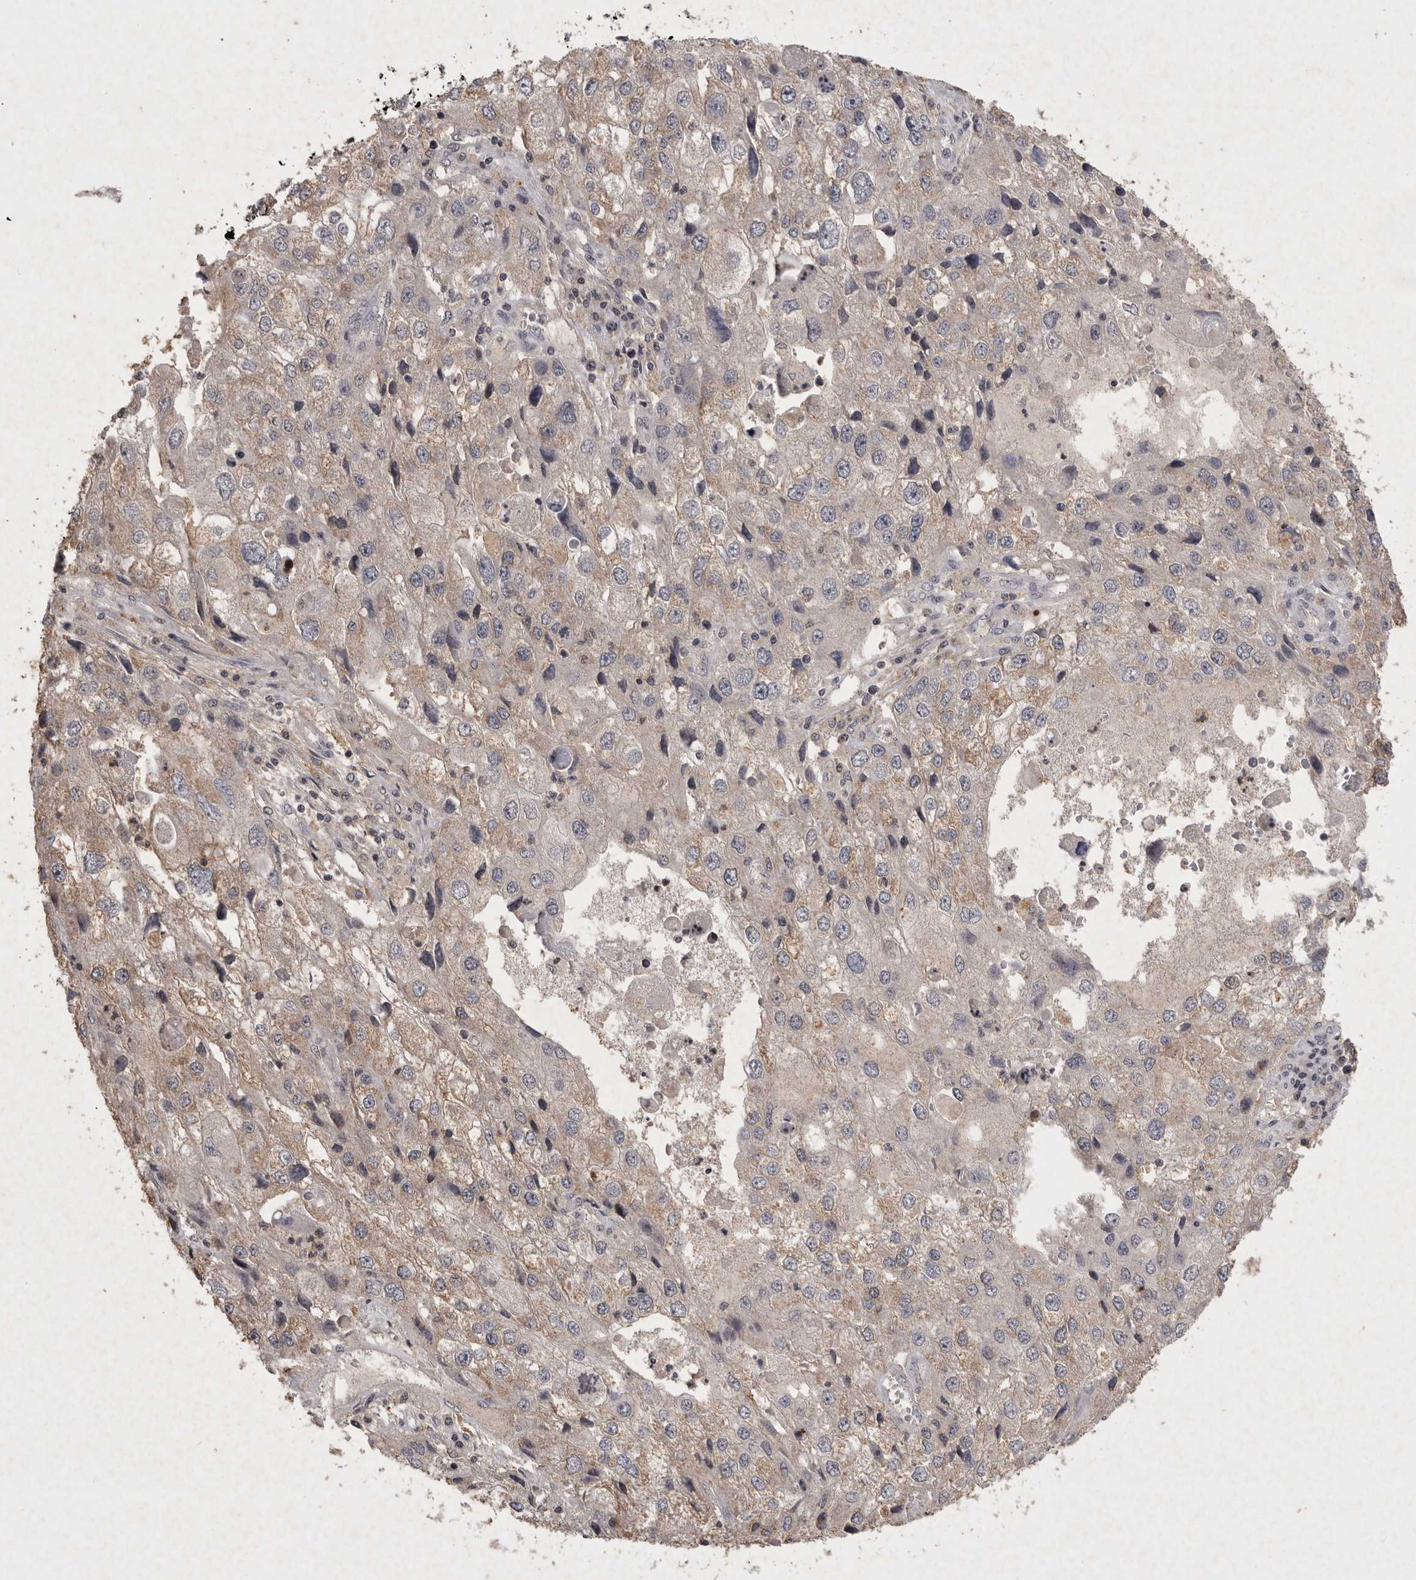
{"staining": {"intensity": "weak", "quantity": ">75%", "location": "cytoplasmic/membranous"}, "tissue": "endometrial cancer", "cell_type": "Tumor cells", "image_type": "cancer", "snomed": [{"axis": "morphology", "description": "Adenocarcinoma, NOS"}, {"axis": "topography", "description": "Endometrium"}], "caption": "Weak cytoplasmic/membranous positivity for a protein is present in approximately >75% of tumor cells of adenocarcinoma (endometrial) using immunohistochemistry.", "gene": "APLNR", "patient": {"sex": "female", "age": 49}}